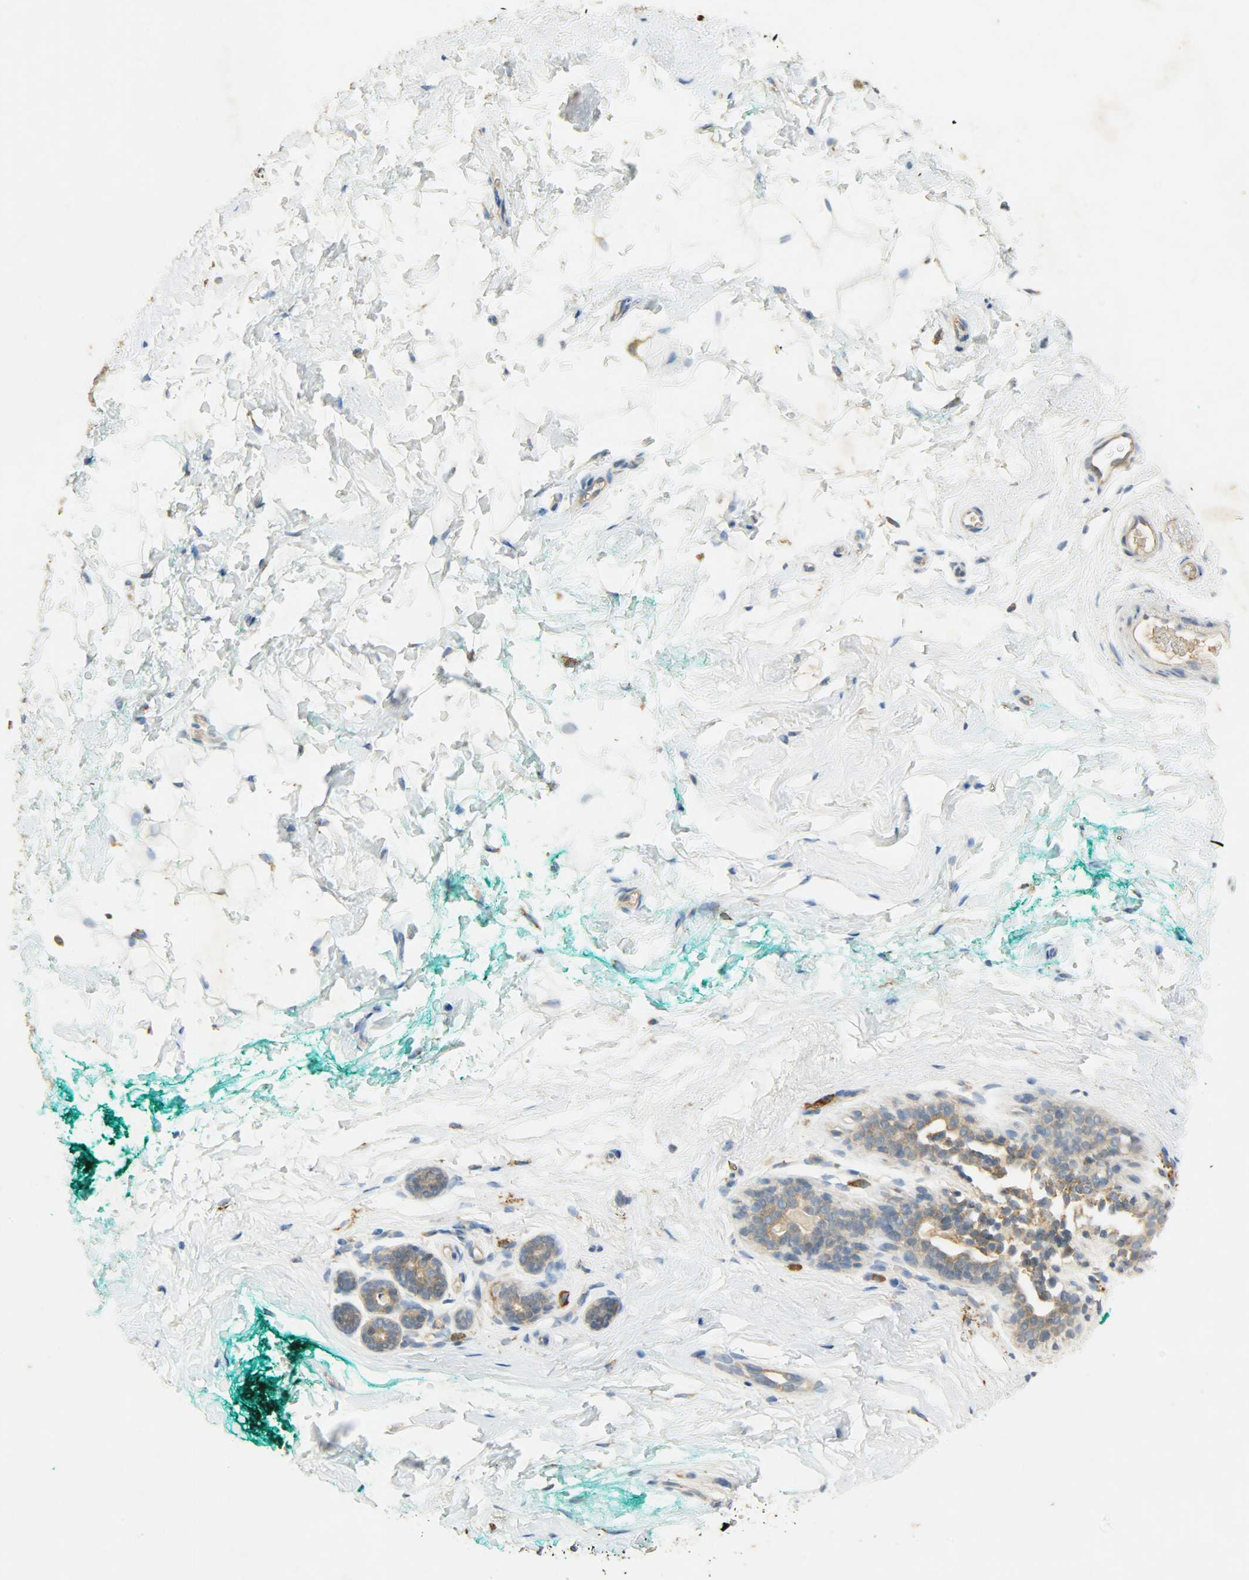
{"staining": {"intensity": "weak", "quantity": "25%-75%", "location": "cytoplasmic/membranous"}, "tissue": "breast", "cell_type": "Adipocytes", "image_type": "normal", "snomed": [{"axis": "morphology", "description": "Normal tissue, NOS"}, {"axis": "topography", "description": "Breast"}], "caption": "High-power microscopy captured an IHC histopathology image of normal breast, revealing weak cytoplasmic/membranous positivity in approximately 25%-75% of adipocytes. The staining was performed using DAB, with brown indicating positive protein expression. Nuclei are stained blue with hematoxylin.", "gene": "HSPA5", "patient": {"sex": "female", "age": 52}}